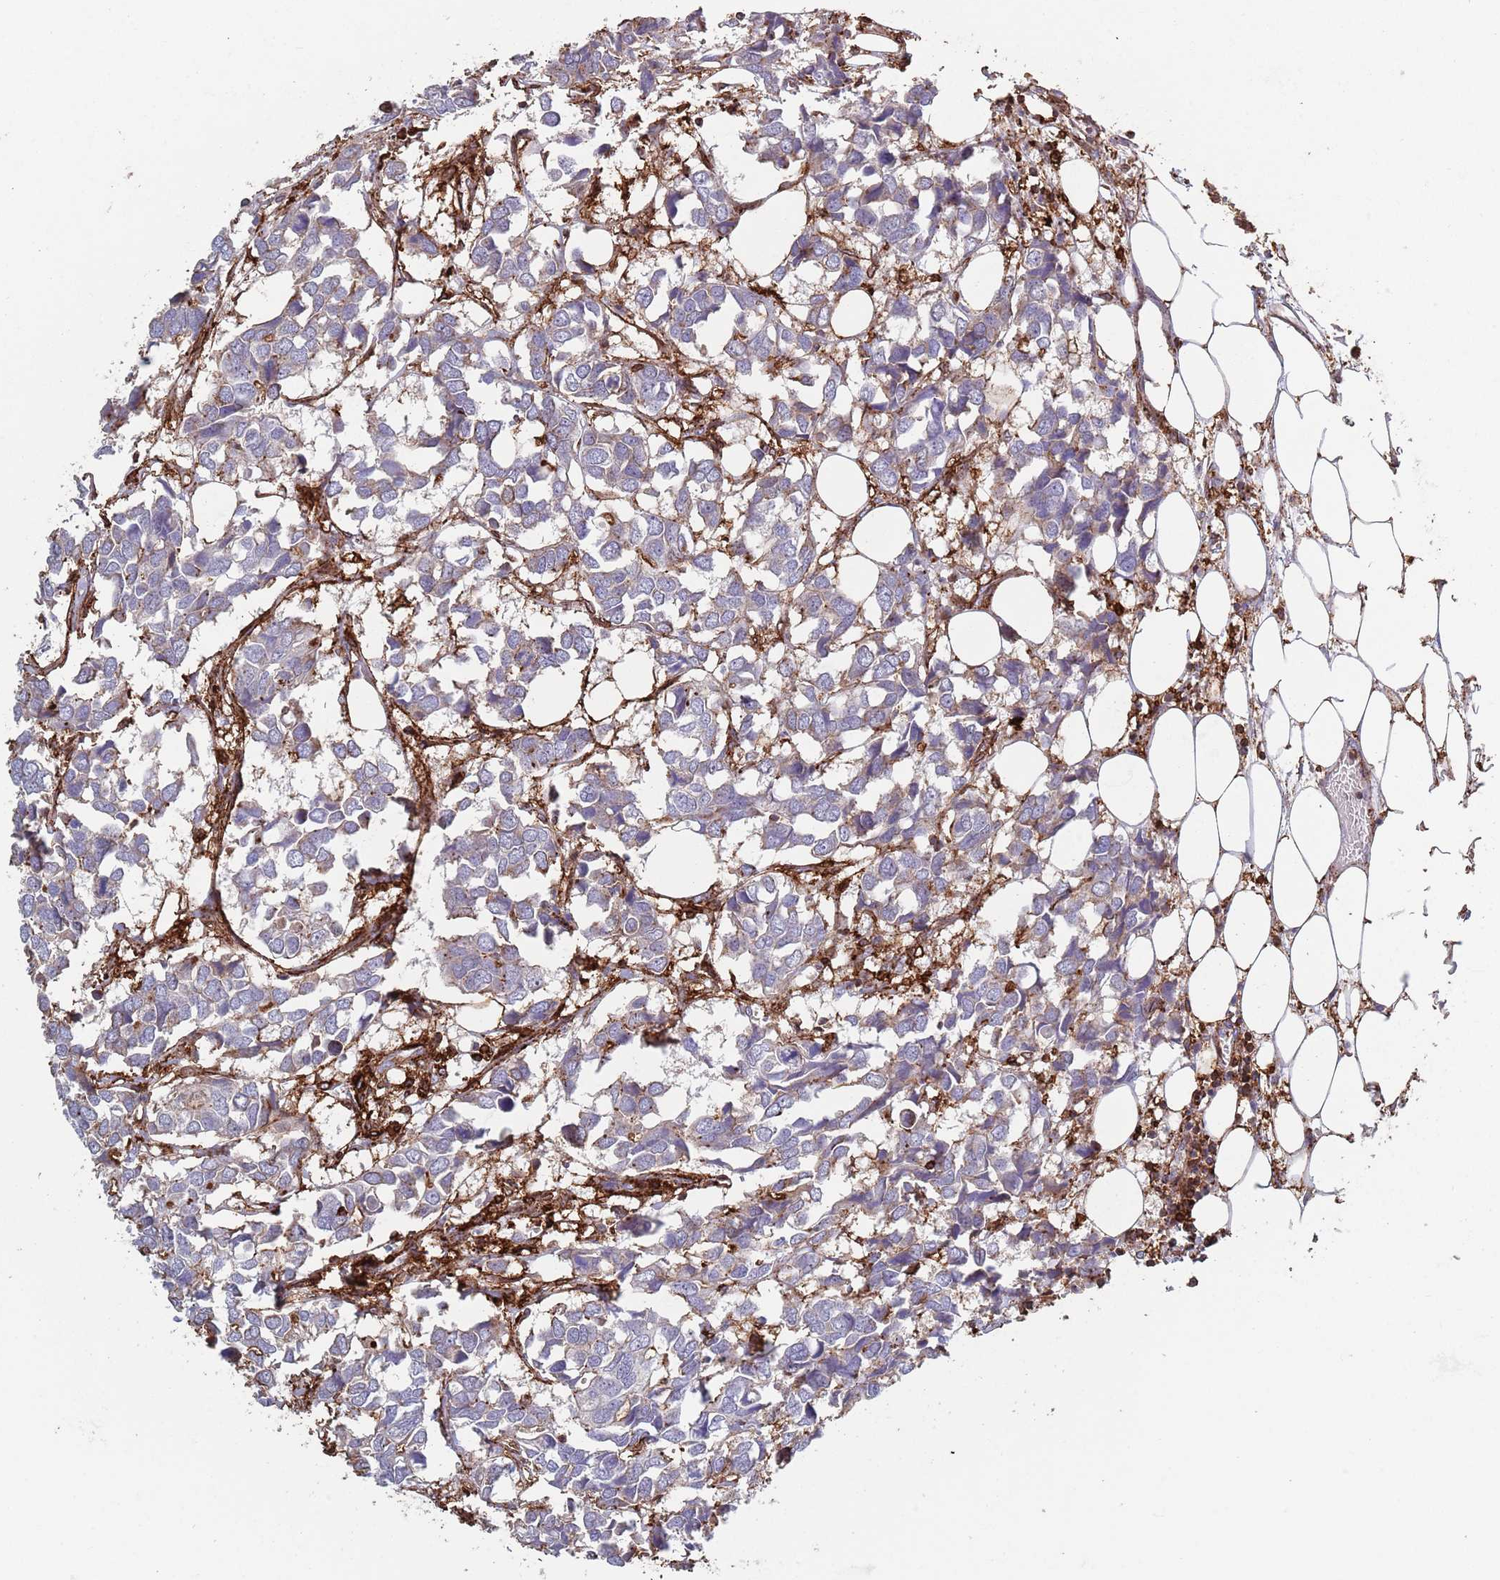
{"staining": {"intensity": "negative", "quantity": "none", "location": "none"}, "tissue": "breast cancer", "cell_type": "Tumor cells", "image_type": "cancer", "snomed": [{"axis": "morphology", "description": "Duct carcinoma"}, {"axis": "topography", "description": "Breast"}], "caption": "A high-resolution image shows immunohistochemistry (IHC) staining of intraductal carcinoma (breast), which reveals no significant expression in tumor cells.", "gene": "RNF144A", "patient": {"sex": "female", "age": 83}}